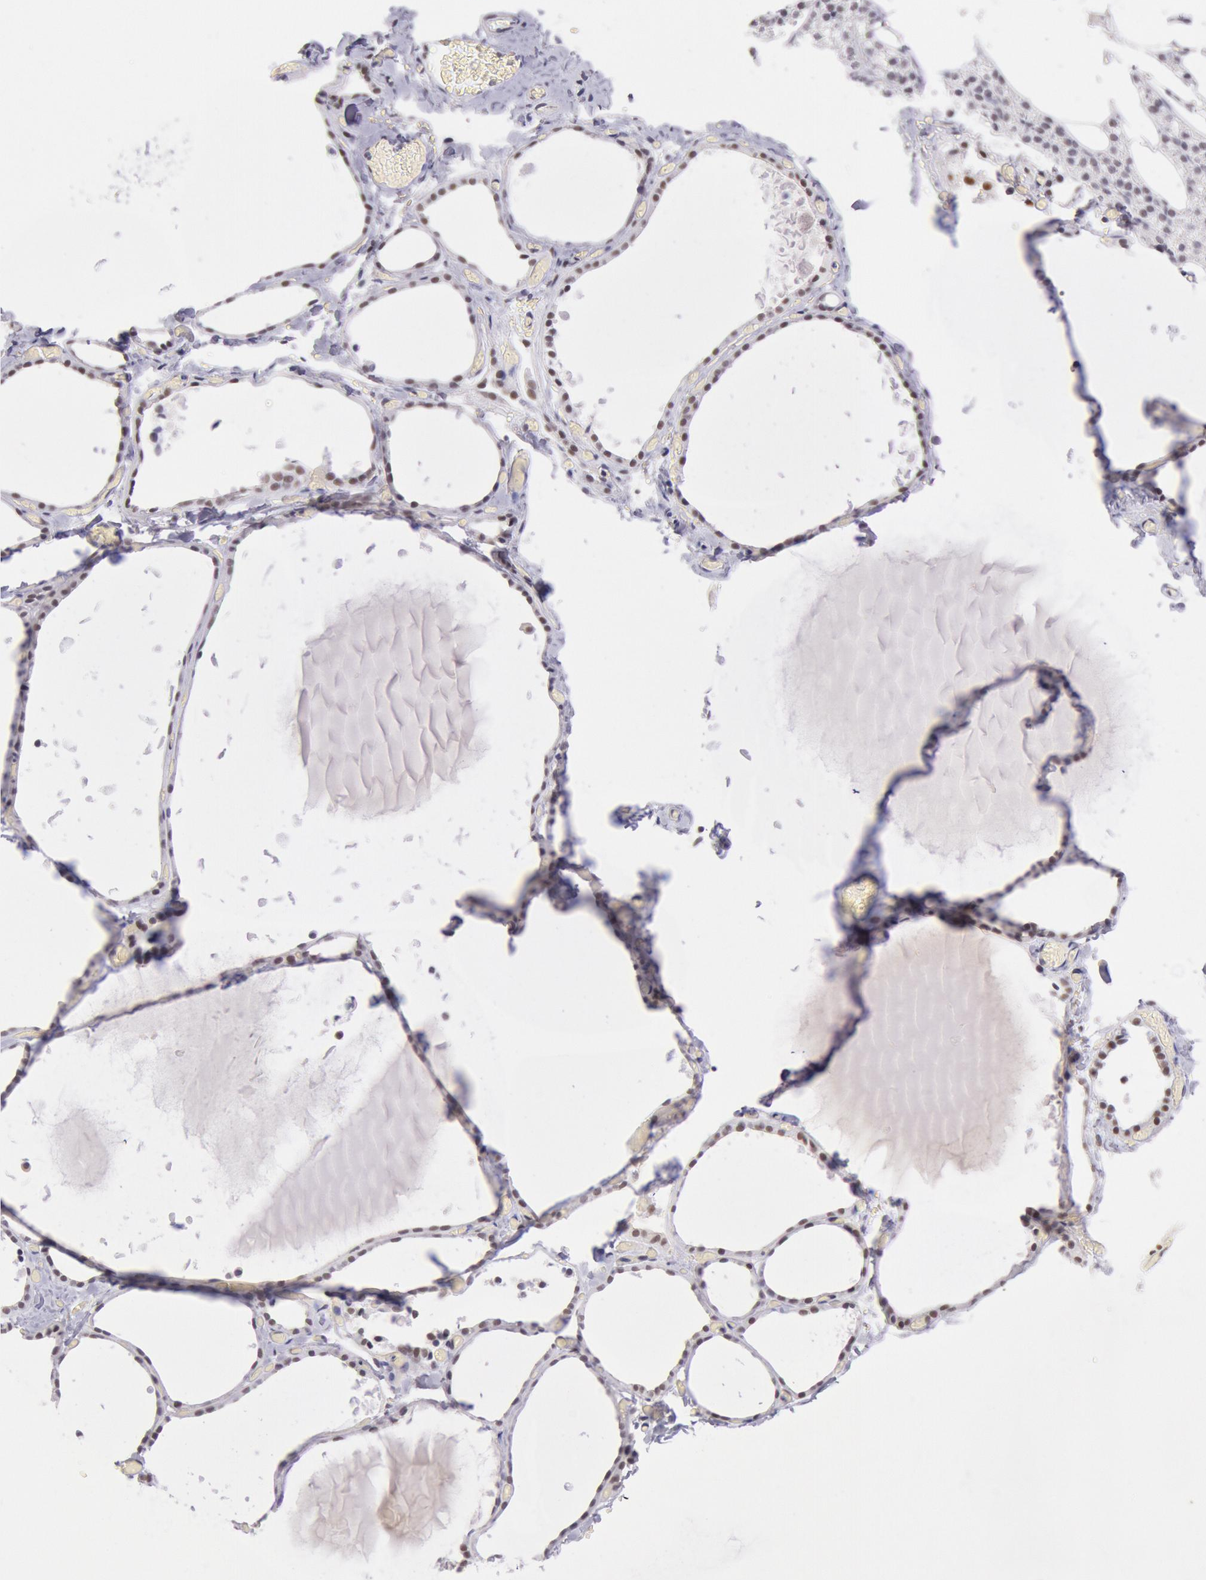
{"staining": {"intensity": "moderate", "quantity": "25%-75%", "location": "nuclear"}, "tissue": "thyroid gland", "cell_type": "Glandular cells", "image_type": "normal", "snomed": [{"axis": "morphology", "description": "Normal tissue, NOS"}, {"axis": "topography", "description": "Thyroid gland"}], "caption": "This photomicrograph shows benign thyroid gland stained with immunohistochemistry (IHC) to label a protein in brown. The nuclear of glandular cells show moderate positivity for the protein. Nuclei are counter-stained blue.", "gene": "TASL", "patient": {"sex": "female", "age": 22}}